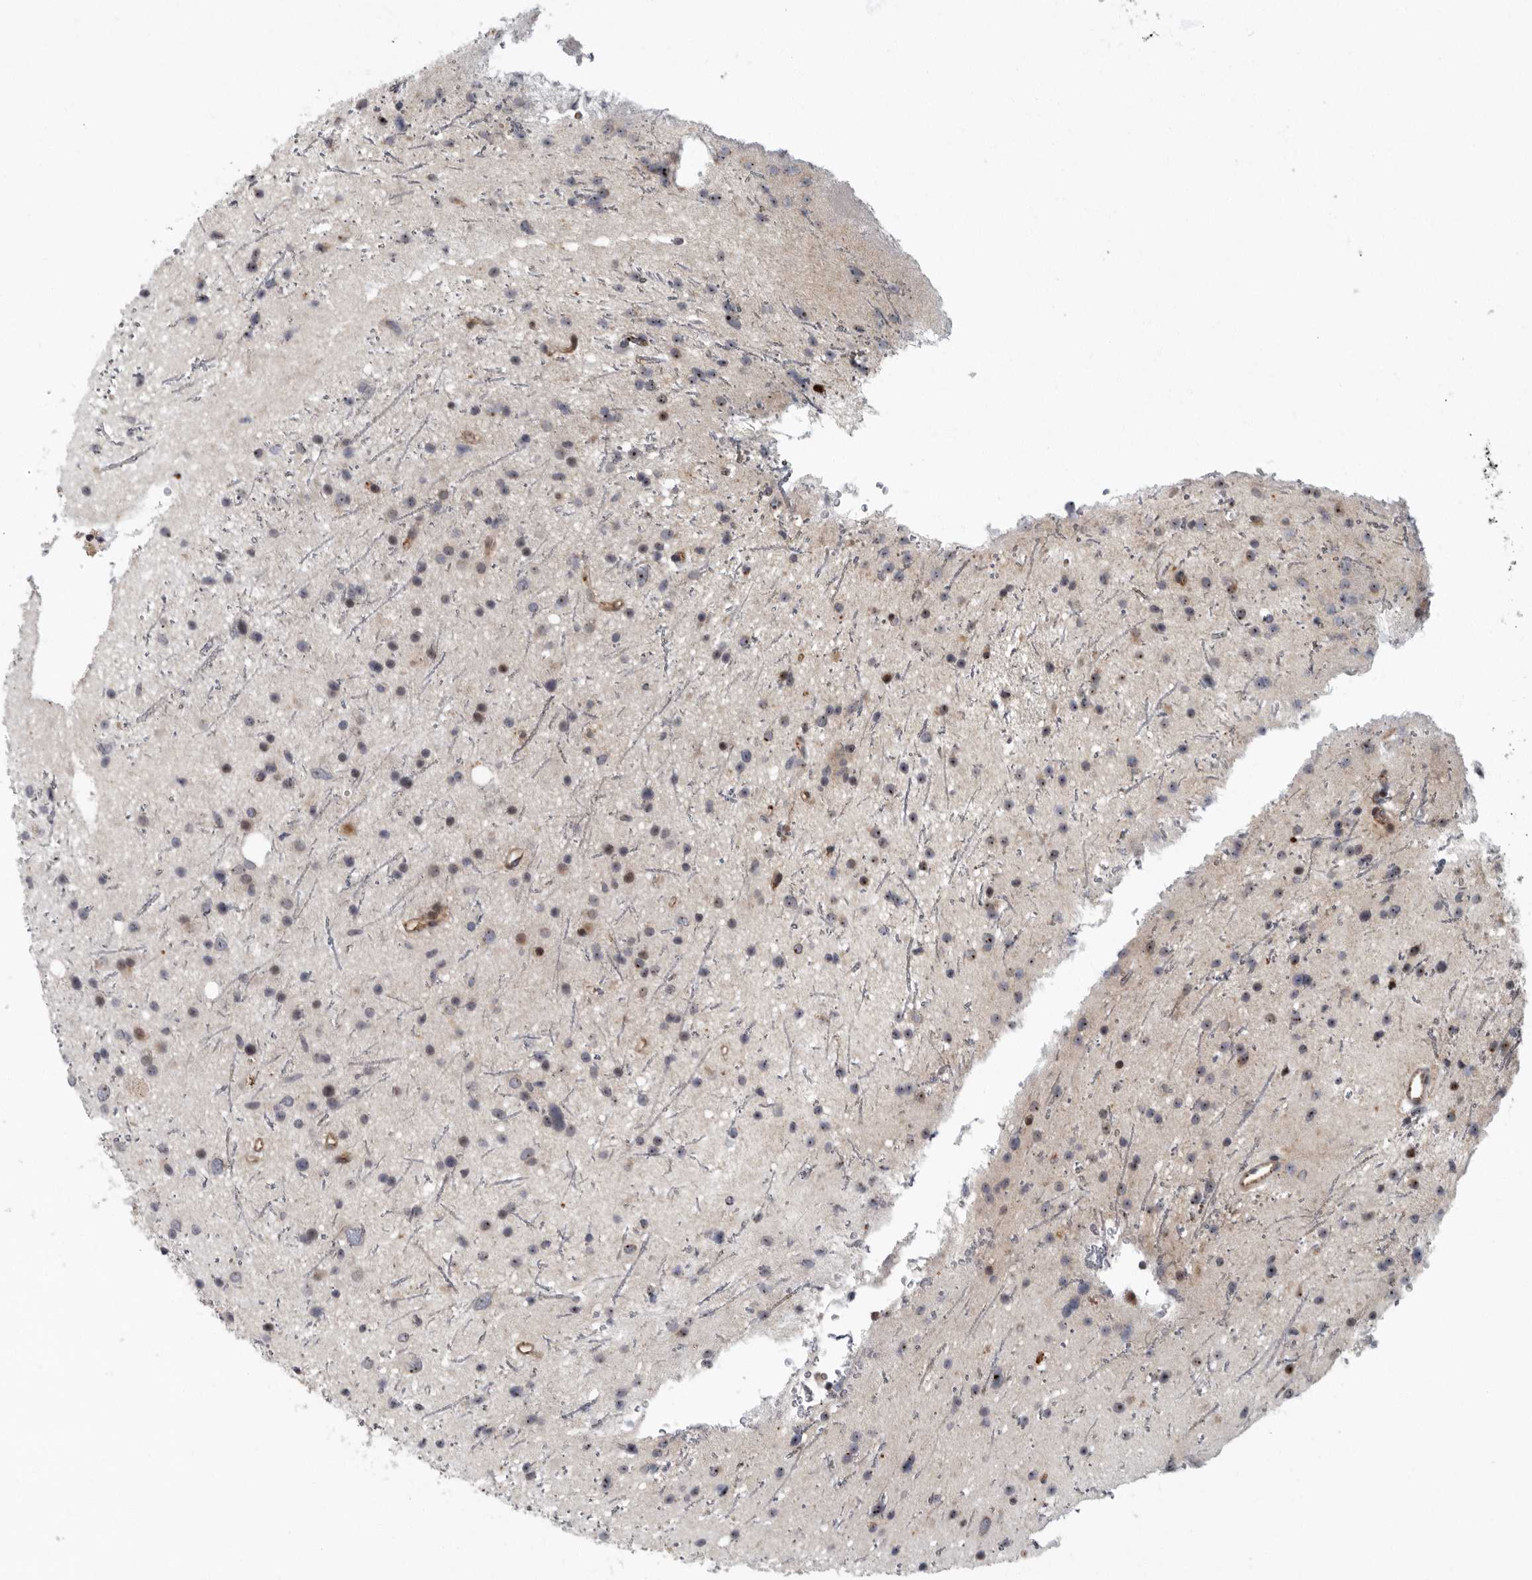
{"staining": {"intensity": "moderate", "quantity": "<25%", "location": "nuclear"}, "tissue": "glioma", "cell_type": "Tumor cells", "image_type": "cancer", "snomed": [{"axis": "morphology", "description": "Glioma, malignant, Low grade"}, {"axis": "topography", "description": "Cerebral cortex"}], "caption": "A photomicrograph showing moderate nuclear staining in approximately <25% of tumor cells in malignant glioma (low-grade), as visualized by brown immunohistochemical staining.", "gene": "PDCD11", "patient": {"sex": "female", "age": 39}}